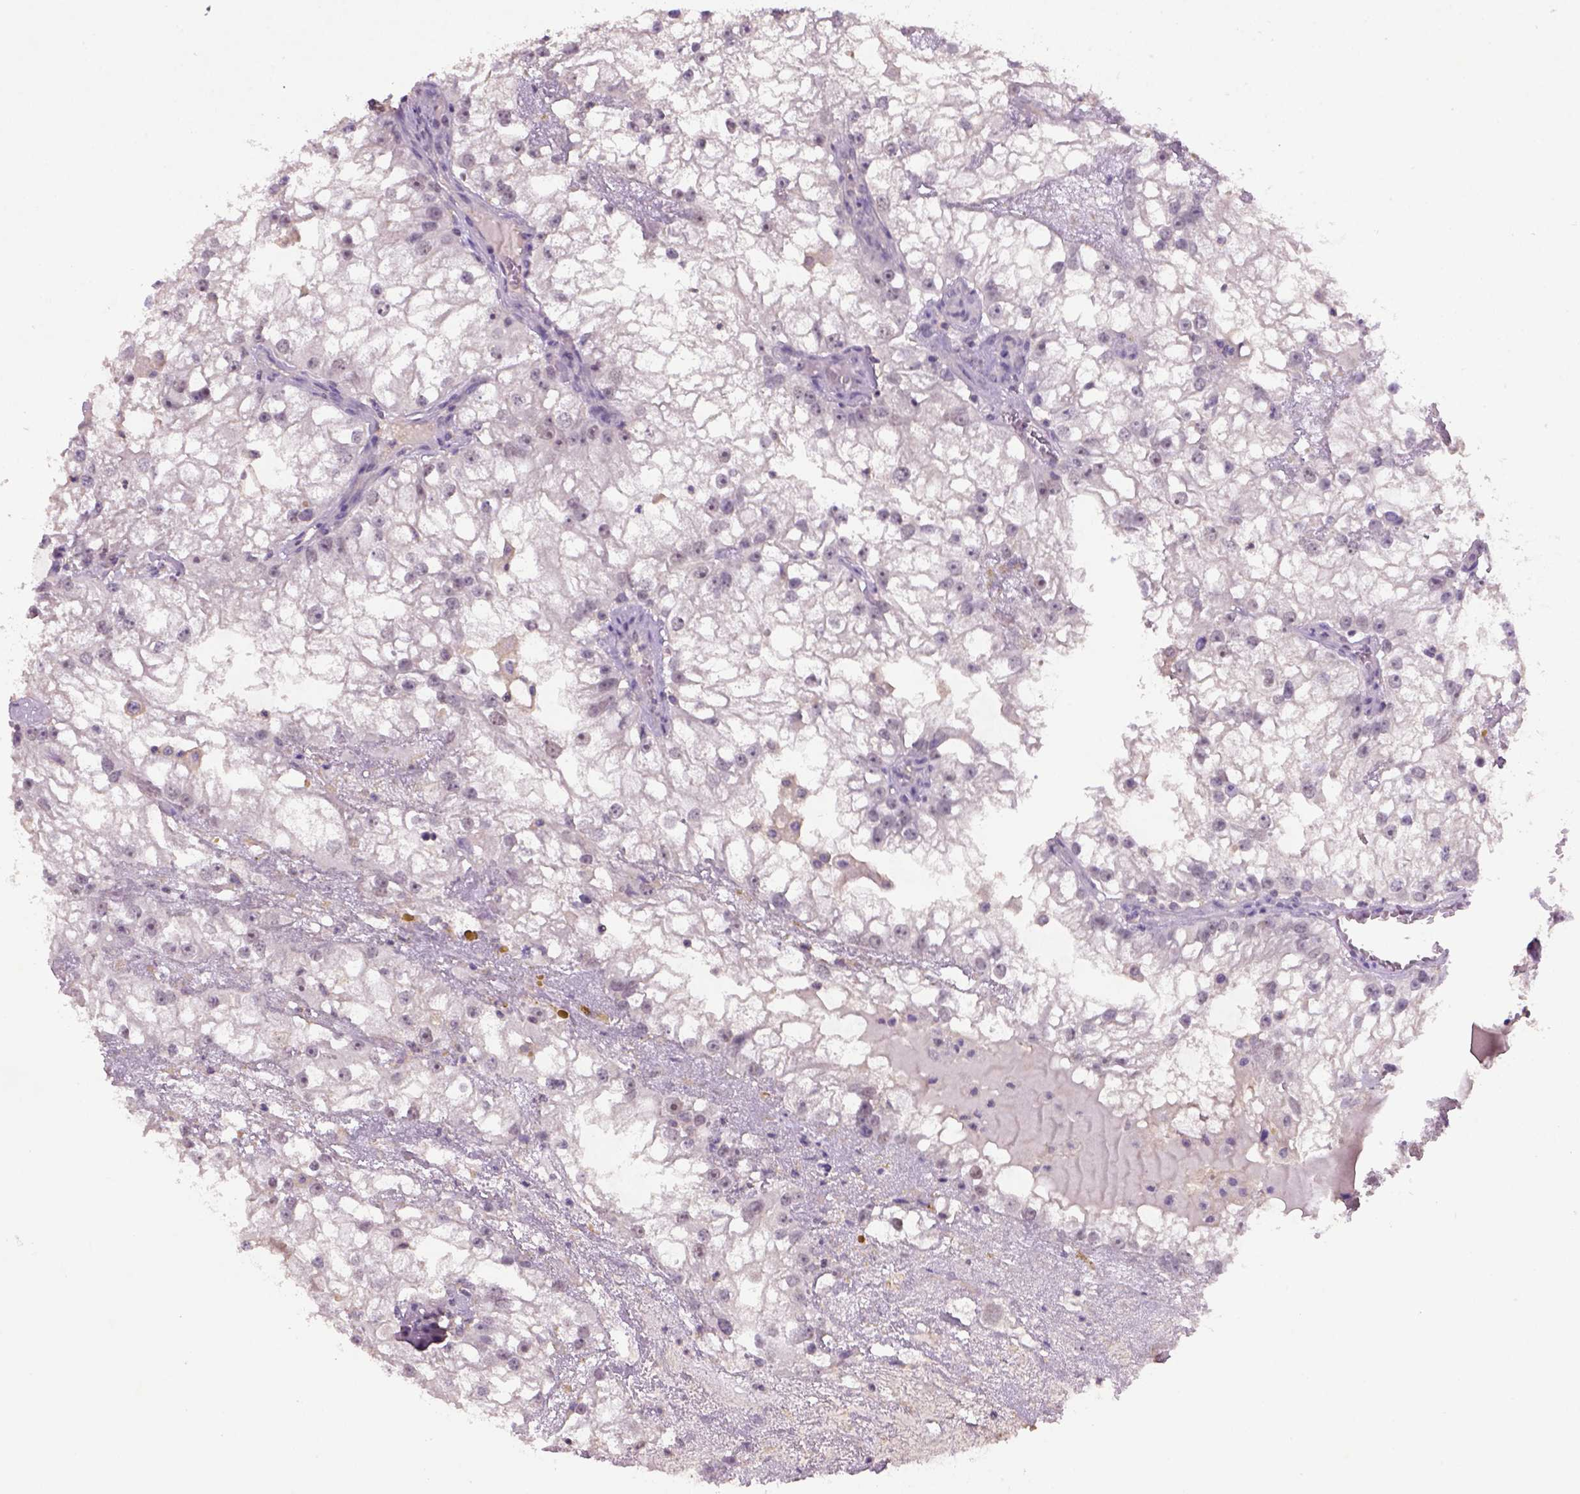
{"staining": {"intensity": "weak", "quantity": "25%-75%", "location": "cytoplasmic/membranous,nuclear"}, "tissue": "renal cancer", "cell_type": "Tumor cells", "image_type": "cancer", "snomed": [{"axis": "morphology", "description": "Adenocarcinoma, NOS"}, {"axis": "topography", "description": "Kidney"}], "caption": "Human adenocarcinoma (renal) stained with a brown dye reveals weak cytoplasmic/membranous and nuclear positive positivity in approximately 25%-75% of tumor cells.", "gene": "SCML4", "patient": {"sex": "male", "age": 59}}